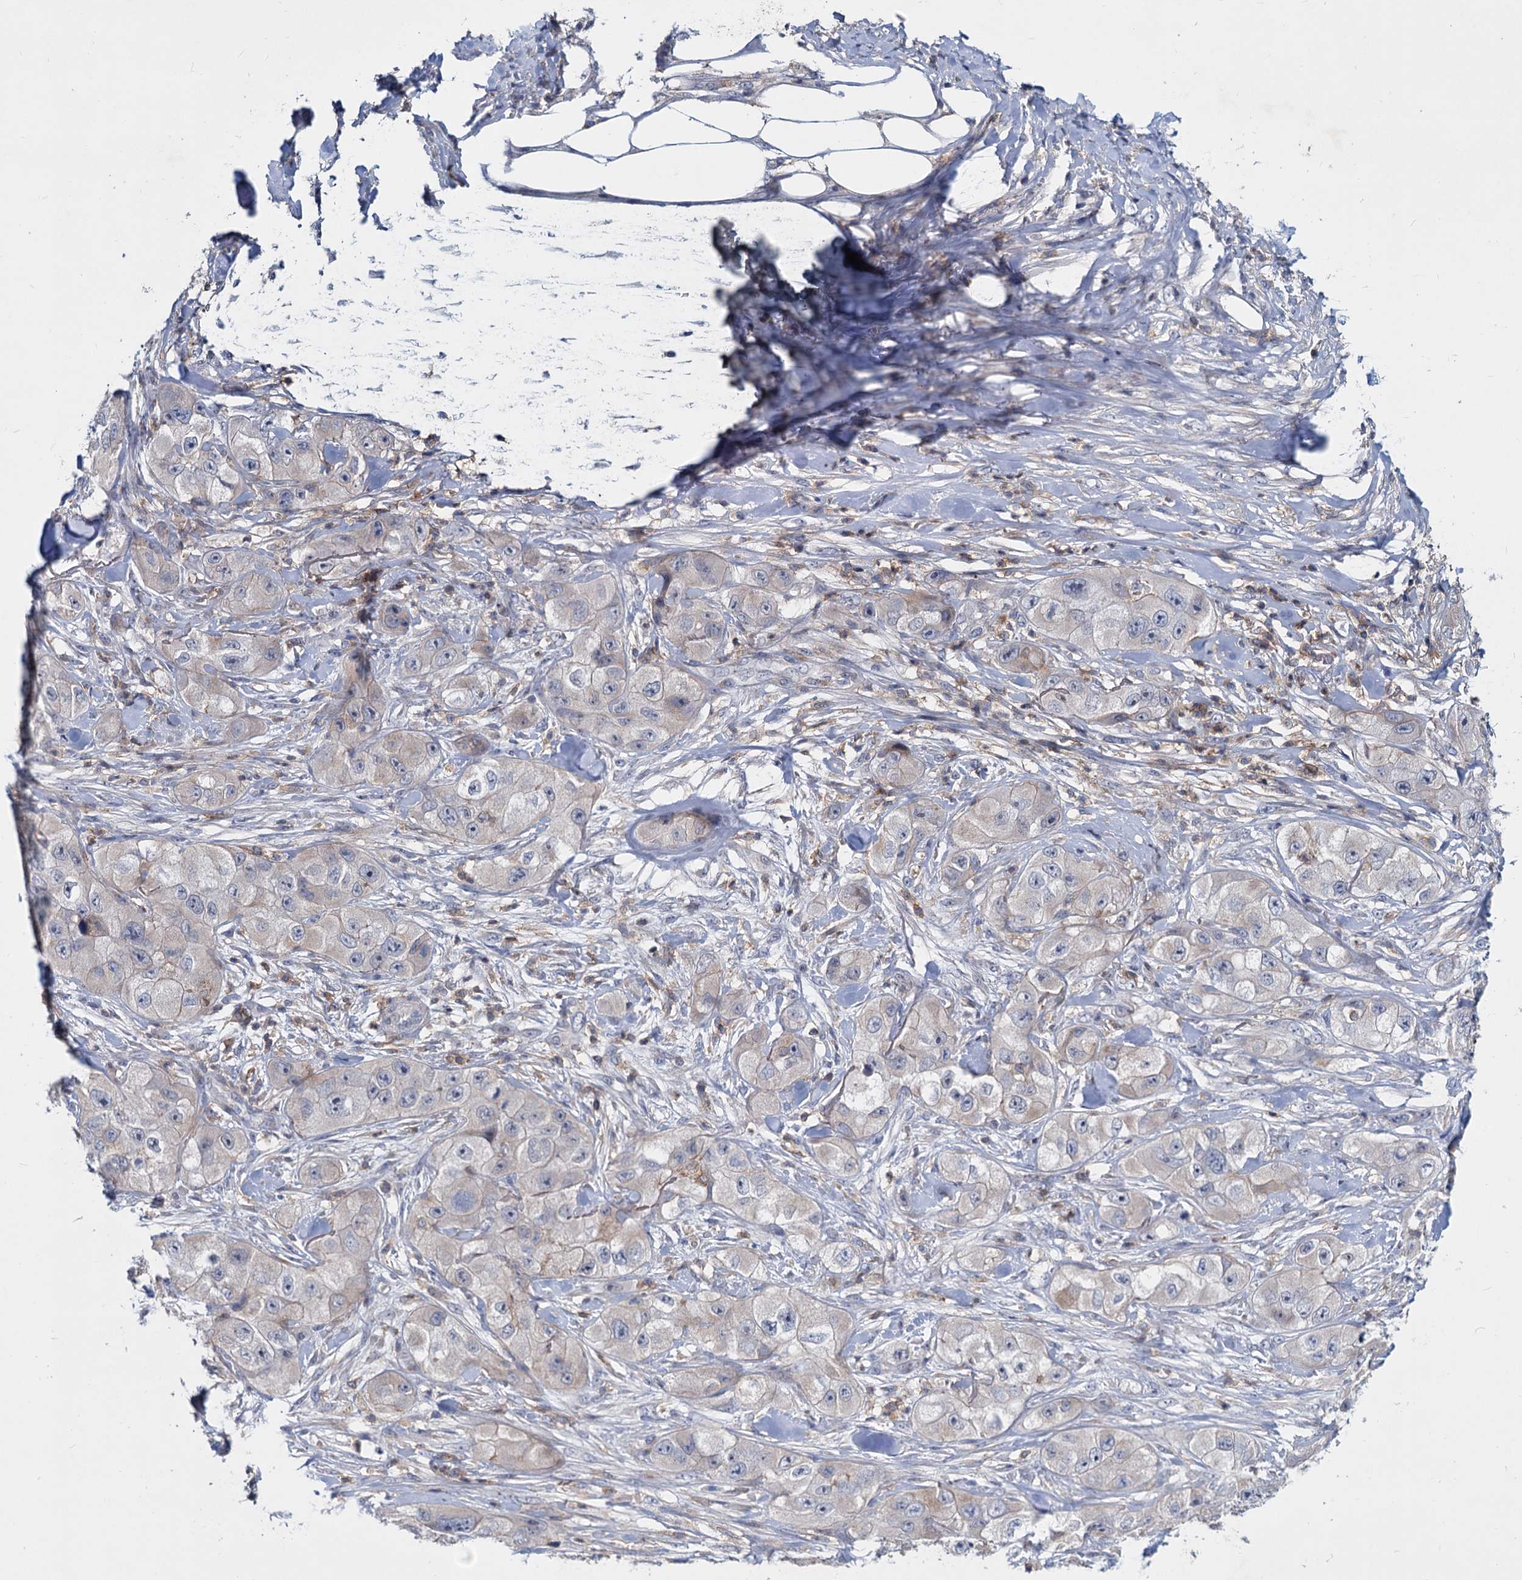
{"staining": {"intensity": "weak", "quantity": "<25%", "location": "cytoplasmic/membranous"}, "tissue": "skin cancer", "cell_type": "Tumor cells", "image_type": "cancer", "snomed": [{"axis": "morphology", "description": "Squamous cell carcinoma, NOS"}, {"axis": "topography", "description": "Skin"}, {"axis": "topography", "description": "Subcutis"}], "caption": "Tumor cells are negative for protein expression in human skin squamous cell carcinoma.", "gene": "LRCH4", "patient": {"sex": "male", "age": 73}}